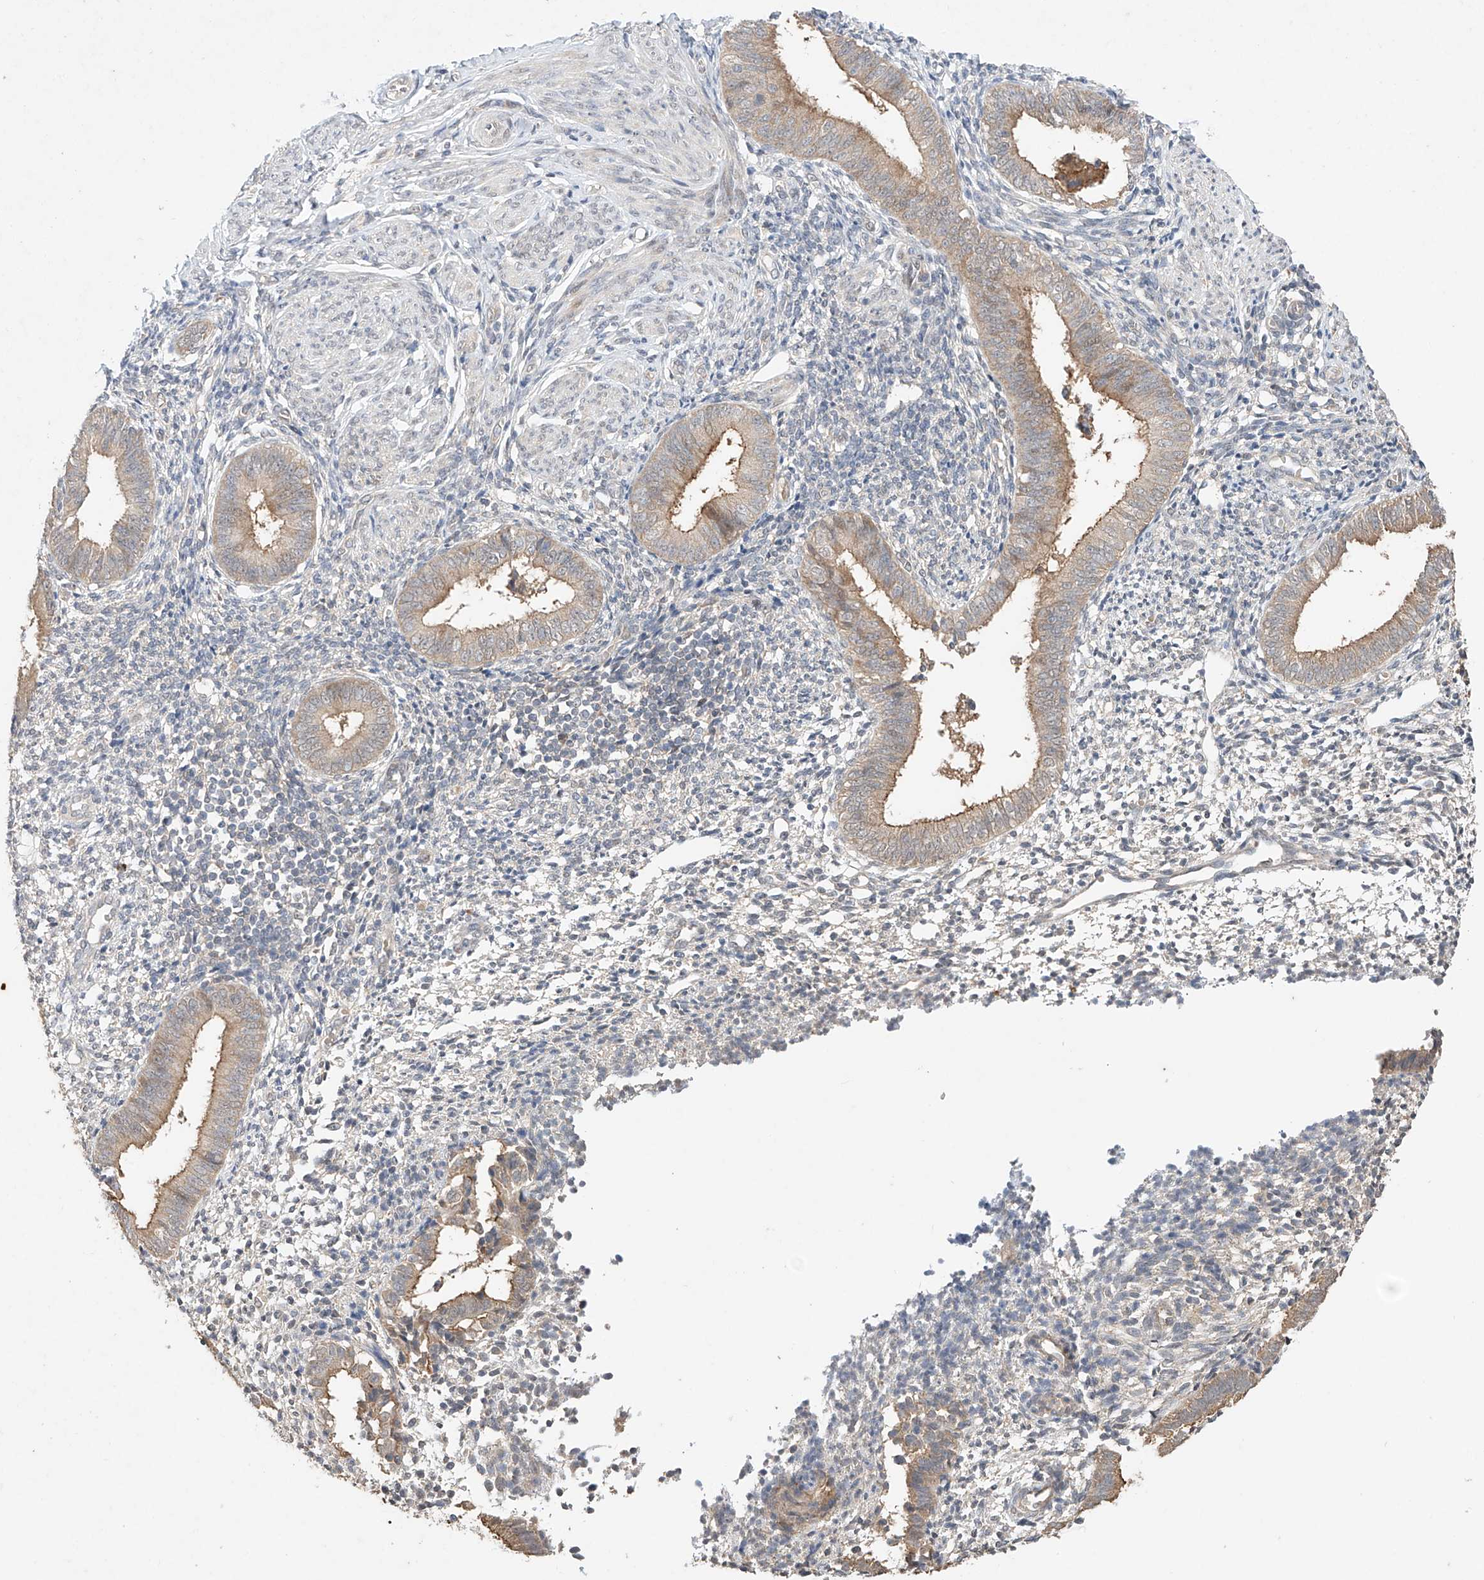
{"staining": {"intensity": "negative", "quantity": "none", "location": "none"}, "tissue": "endometrium", "cell_type": "Cells in endometrial stroma", "image_type": "normal", "snomed": [{"axis": "morphology", "description": "Normal tissue, NOS"}, {"axis": "topography", "description": "Uterus"}, {"axis": "topography", "description": "Endometrium"}], "caption": "IHC photomicrograph of normal endometrium: endometrium stained with DAB (3,3'-diaminobenzidine) demonstrates no significant protein staining in cells in endometrial stroma.", "gene": "ZFHX2", "patient": {"sex": "female", "age": 48}}